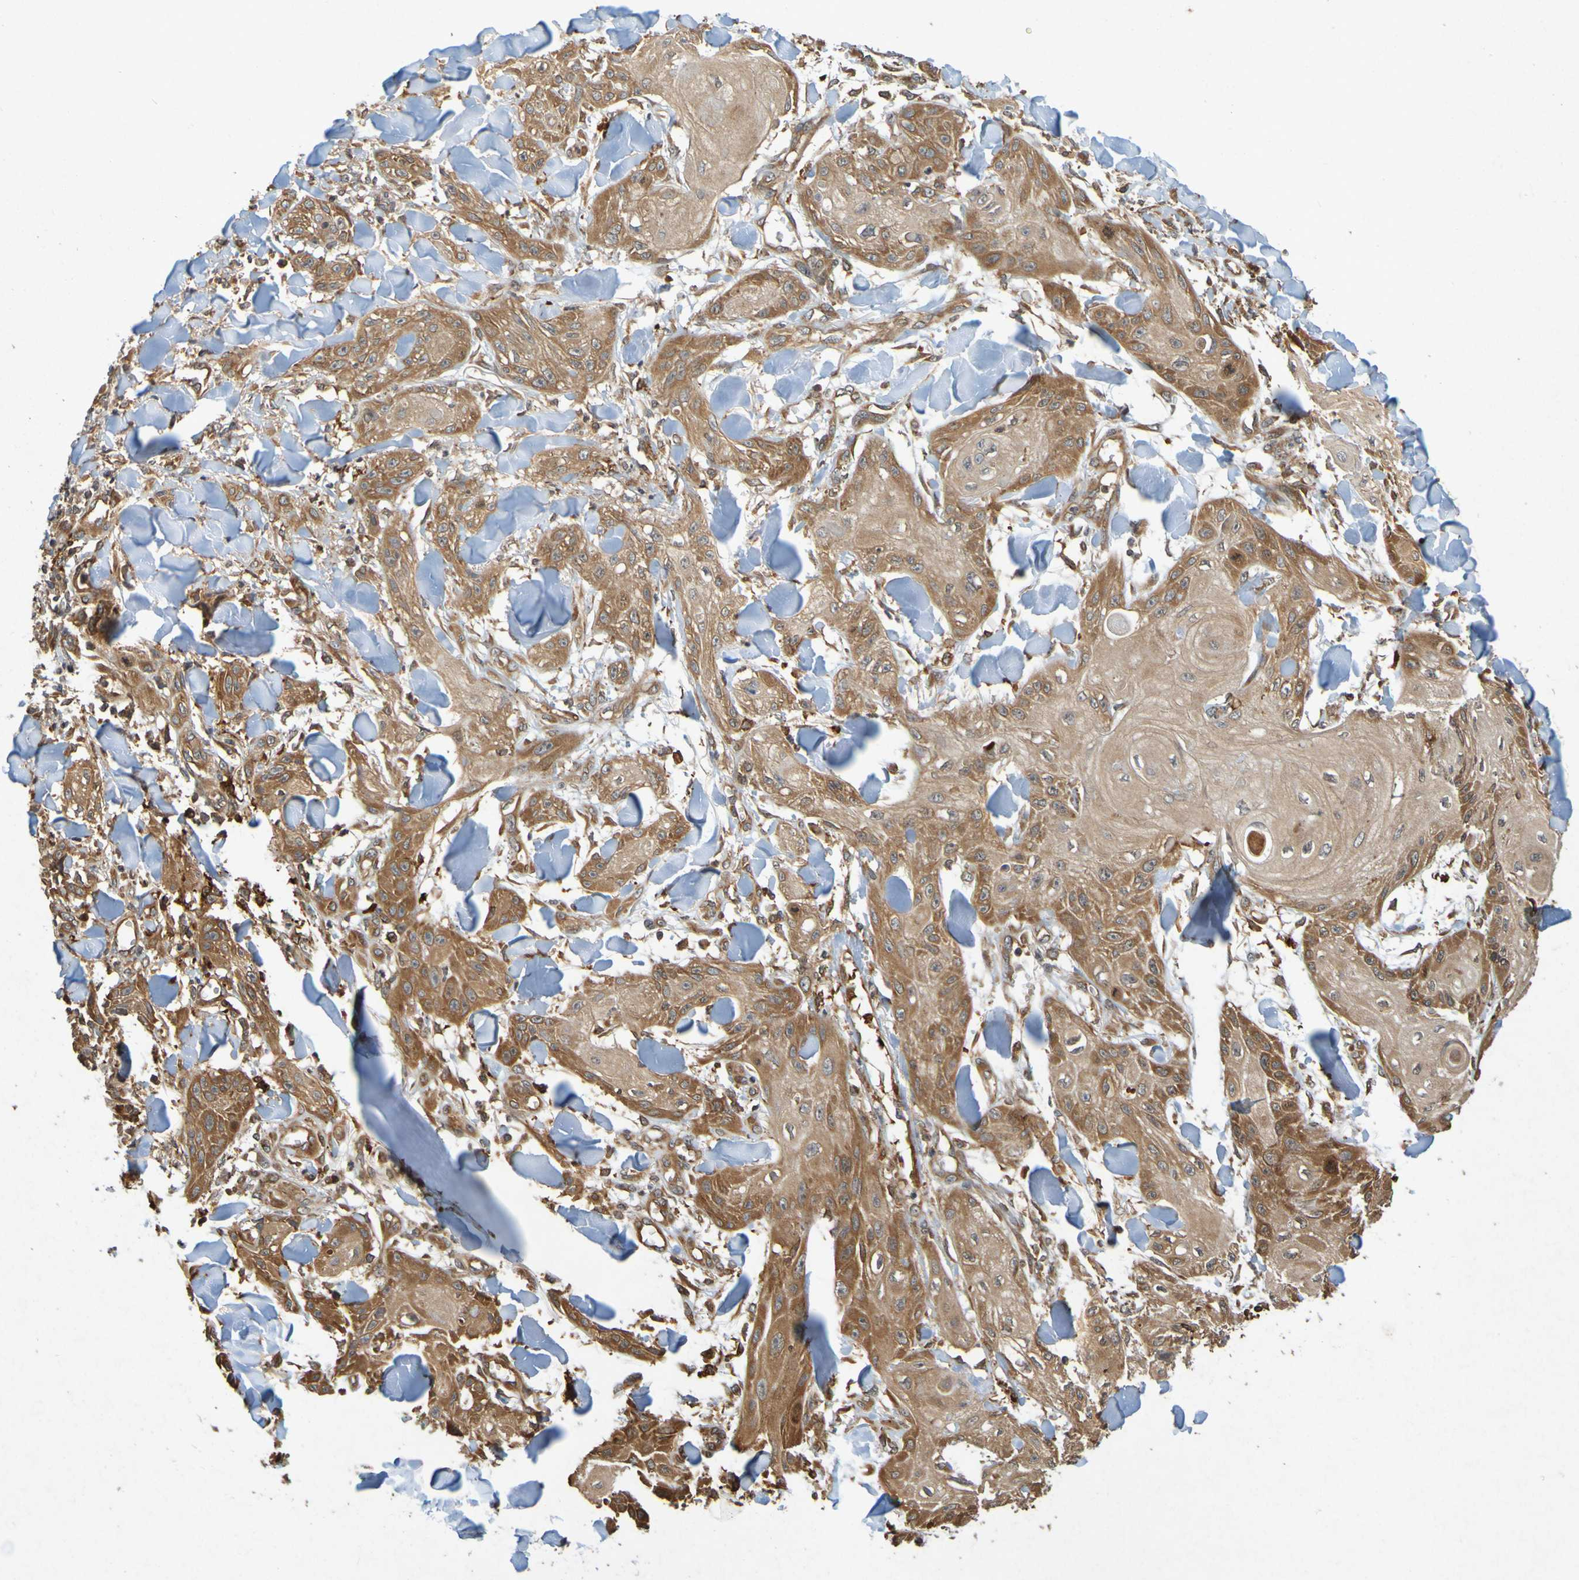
{"staining": {"intensity": "strong", "quantity": "25%-75%", "location": "cytoplasmic/membranous"}, "tissue": "skin cancer", "cell_type": "Tumor cells", "image_type": "cancer", "snomed": [{"axis": "morphology", "description": "Squamous cell carcinoma, NOS"}, {"axis": "topography", "description": "Skin"}], "caption": "Skin cancer tissue reveals strong cytoplasmic/membranous positivity in approximately 25%-75% of tumor cells, visualized by immunohistochemistry.", "gene": "OCRL", "patient": {"sex": "male", "age": 74}}